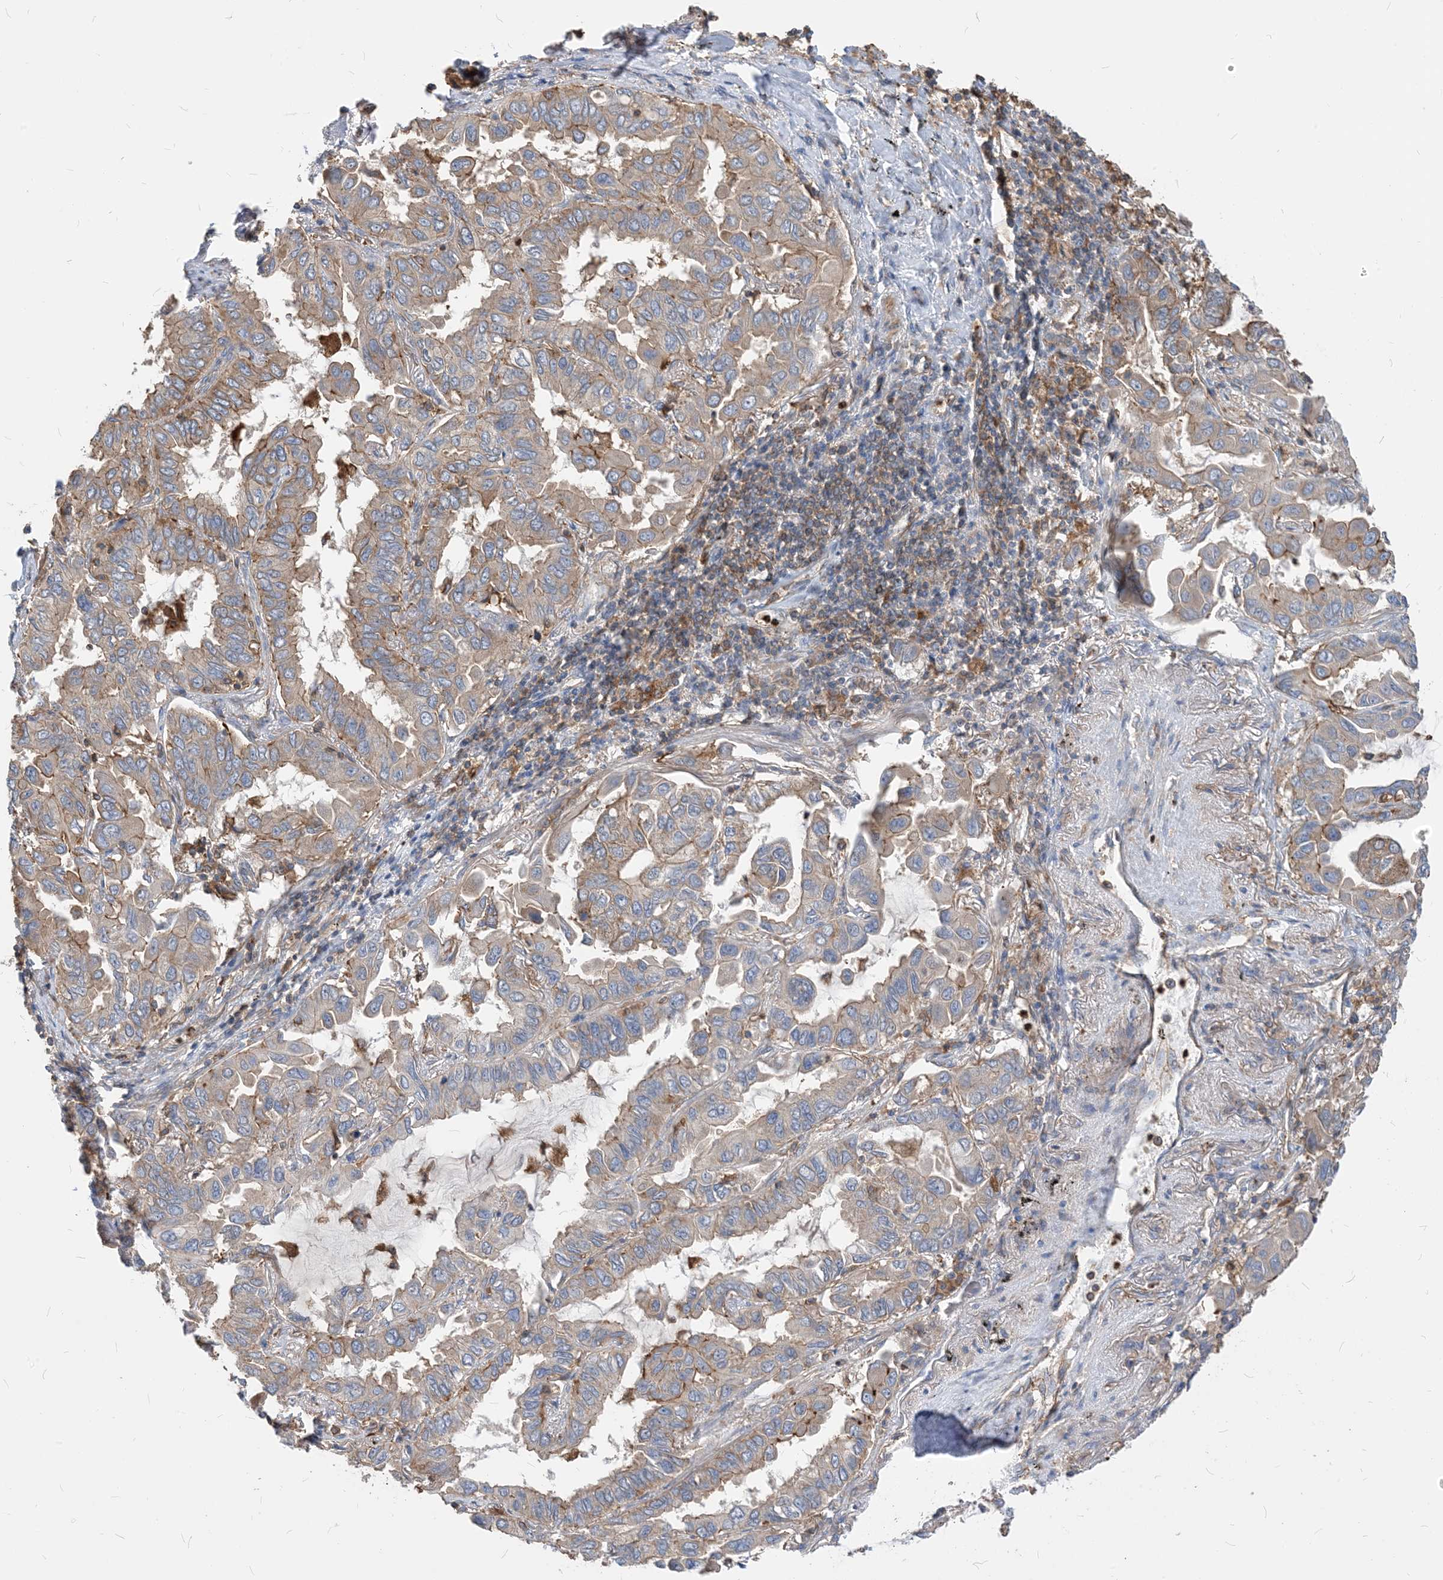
{"staining": {"intensity": "weak", "quantity": "25%-75%", "location": "cytoplasmic/membranous"}, "tissue": "lung cancer", "cell_type": "Tumor cells", "image_type": "cancer", "snomed": [{"axis": "morphology", "description": "Adenocarcinoma, NOS"}, {"axis": "topography", "description": "Lung"}], "caption": "Human adenocarcinoma (lung) stained with a brown dye reveals weak cytoplasmic/membranous positive staining in approximately 25%-75% of tumor cells.", "gene": "PARVG", "patient": {"sex": "male", "age": 64}}